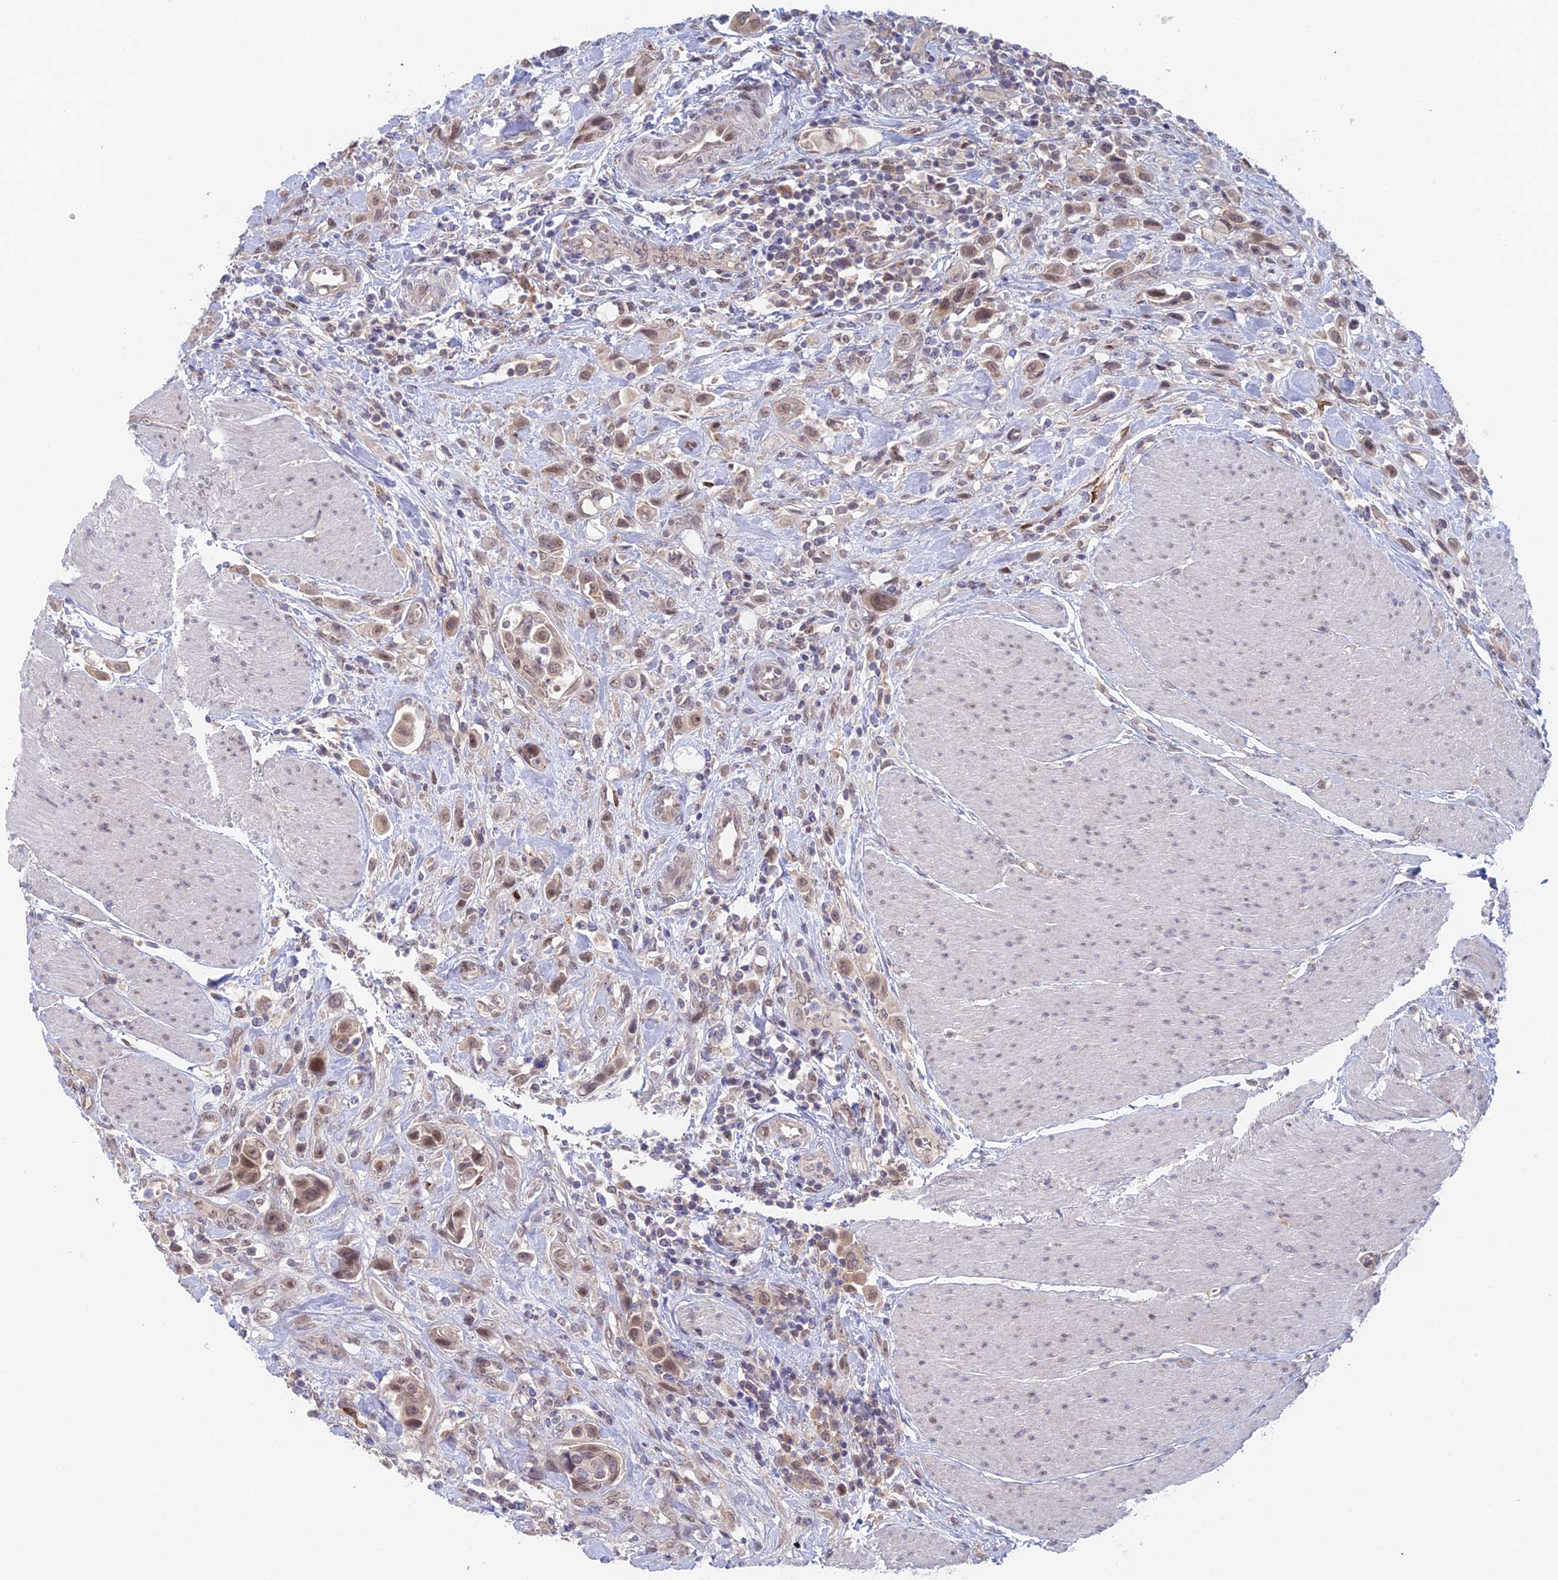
{"staining": {"intensity": "moderate", "quantity": ">75%", "location": "nuclear"}, "tissue": "urothelial cancer", "cell_type": "Tumor cells", "image_type": "cancer", "snomed": [{"axis": "morphology", "description": "Urothelial carcinoma, High grade"}, {"axis": "topography", "description": "Urinary bladder"}], "caption": "DAB immunohistochemical staining of human urothelial cancer shows moderate nuclear protein expression in approximately >75% of tumor cells.", "gene": "ZUP1", "patient": {"sex": "male", "age": 50}}